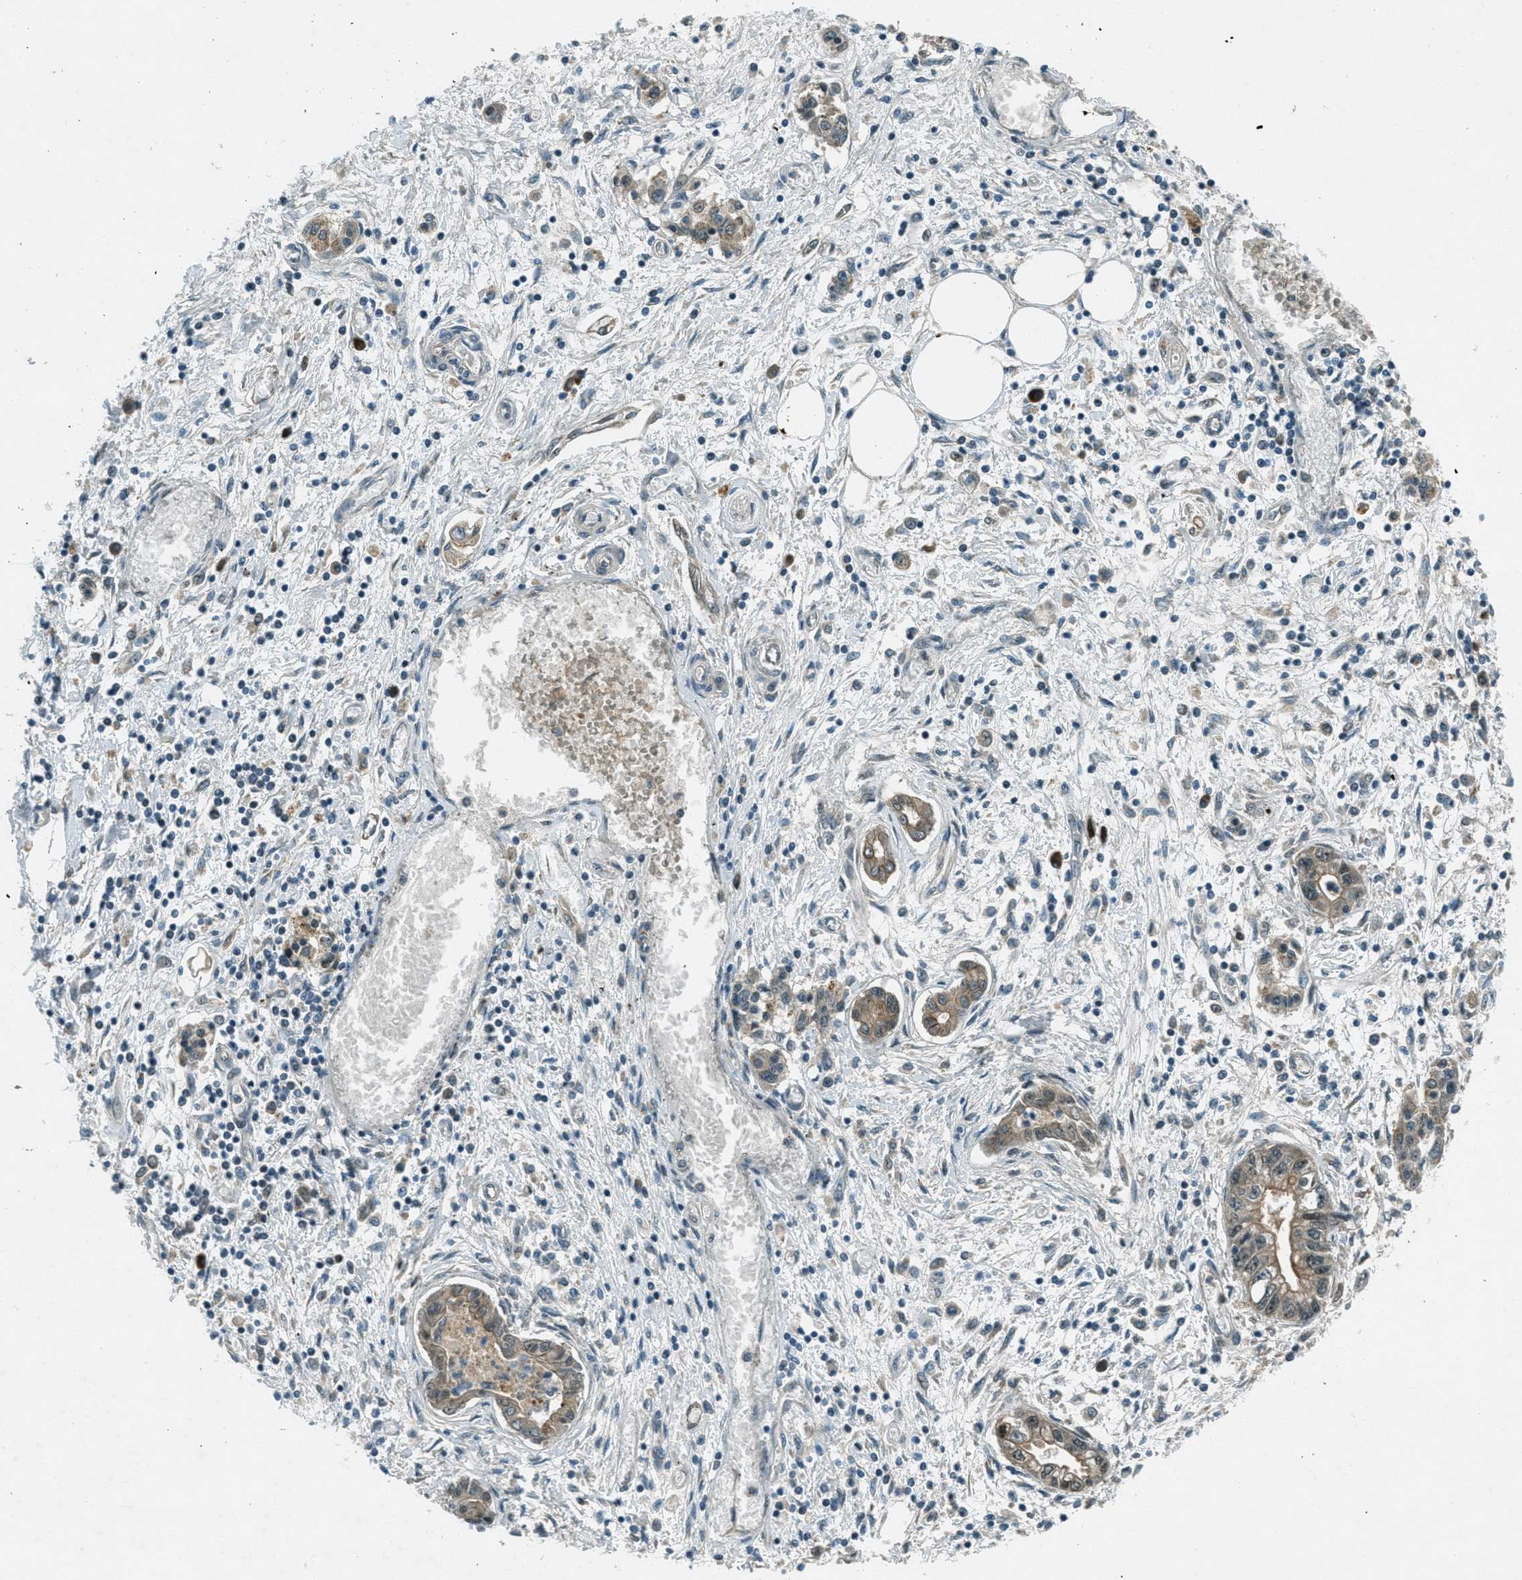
{"staining": {"intensity": "moderate", "quantity": ">75%", "location": "cytoplasmic/membranous"}, "tissue": "pancreatic cancer", "cell_type": "Tumor cells", "image_type": "cancer", "snomed": [{"axis": "morphology", "description": "Adenocarcinoma, NOS"}, {"axis": "topography", "description": "Pancreas"}], "caption": "Adenocarcinoma (pancreatic) tissue demonstrates moderate cytoplasmic/membranous positivity in about >75% of tumor cells, visualized by immunohistochemistry.", "gene": "STK11", "patient": {"sex": "male", "age": 56}}